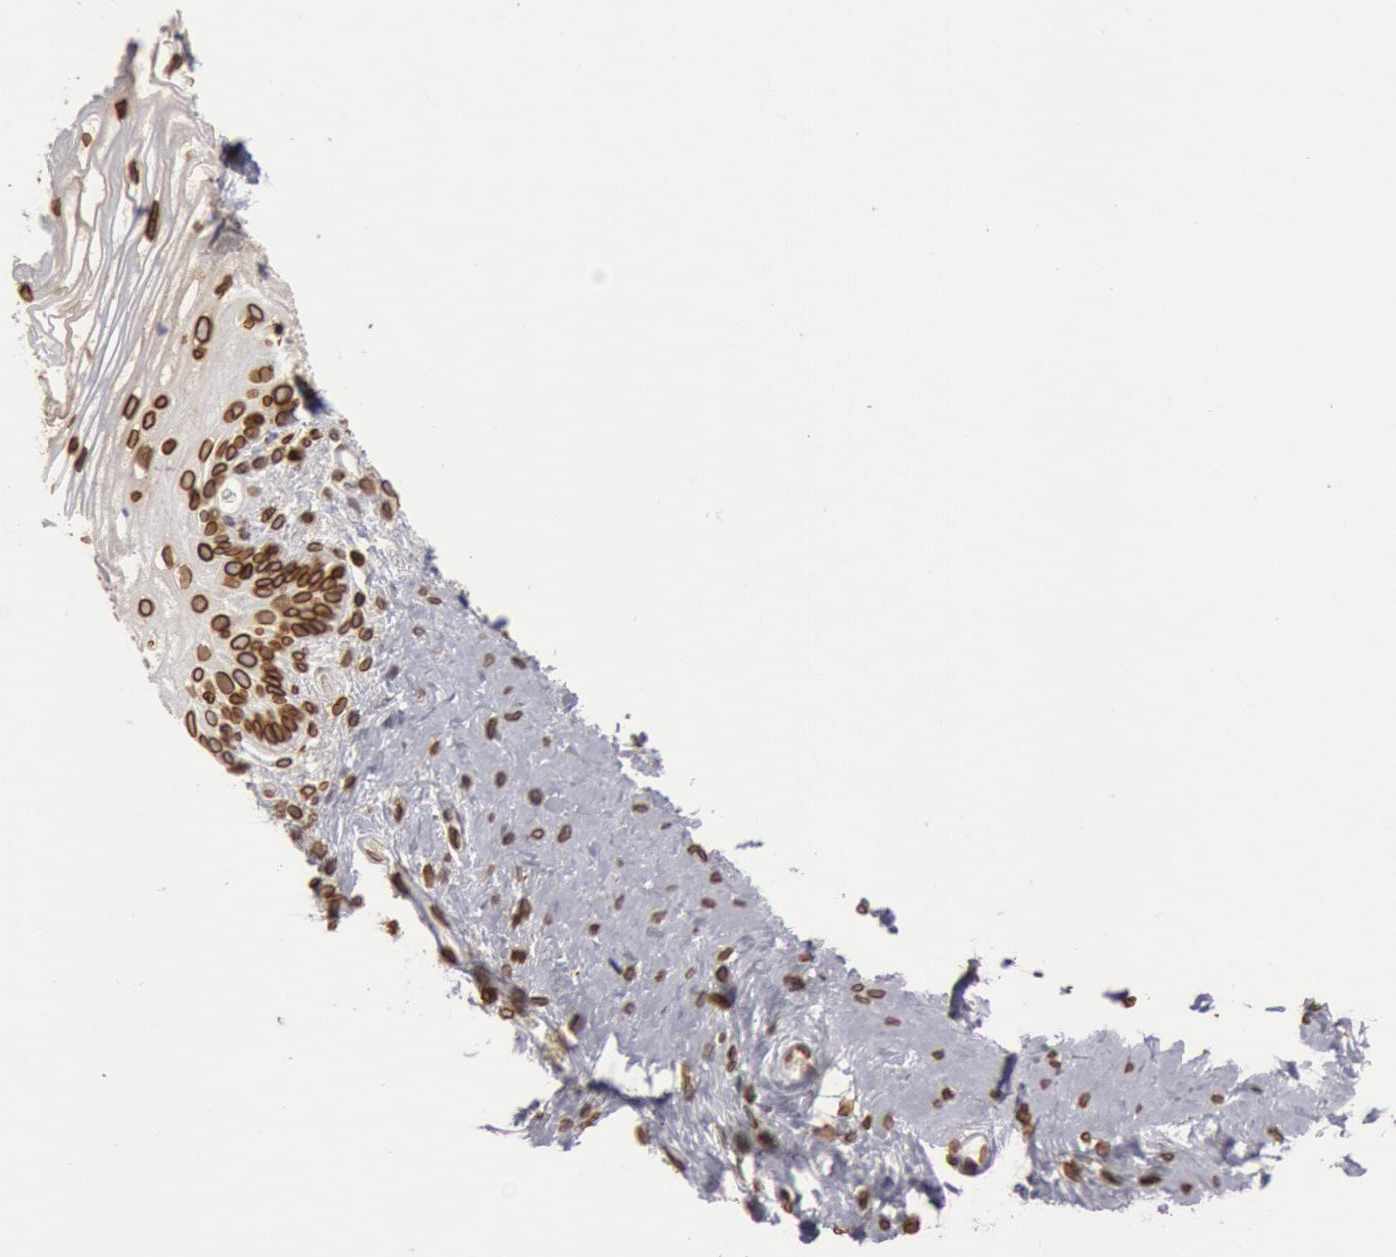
{"staining": {"intensity": "strong", "quantity": ">75%", "location": "nuclear"}, "tissue": "vagina", "cell_type": "Squamous epithelial cells", "image_type": "normal", "snomed": [{"axis": "morphology", "description": "Normal tissue, NOS"}, {"axis": "topography", "description": "Vagina"}], "caption": "The image demonstrates immunohistochemical staining of normal vagina. There is strong nuclear positivity is appreciated in about >75% of squamous epithelial cells.", "gene": "SUN2", "patient": {"sex": "female", "age": 61}}